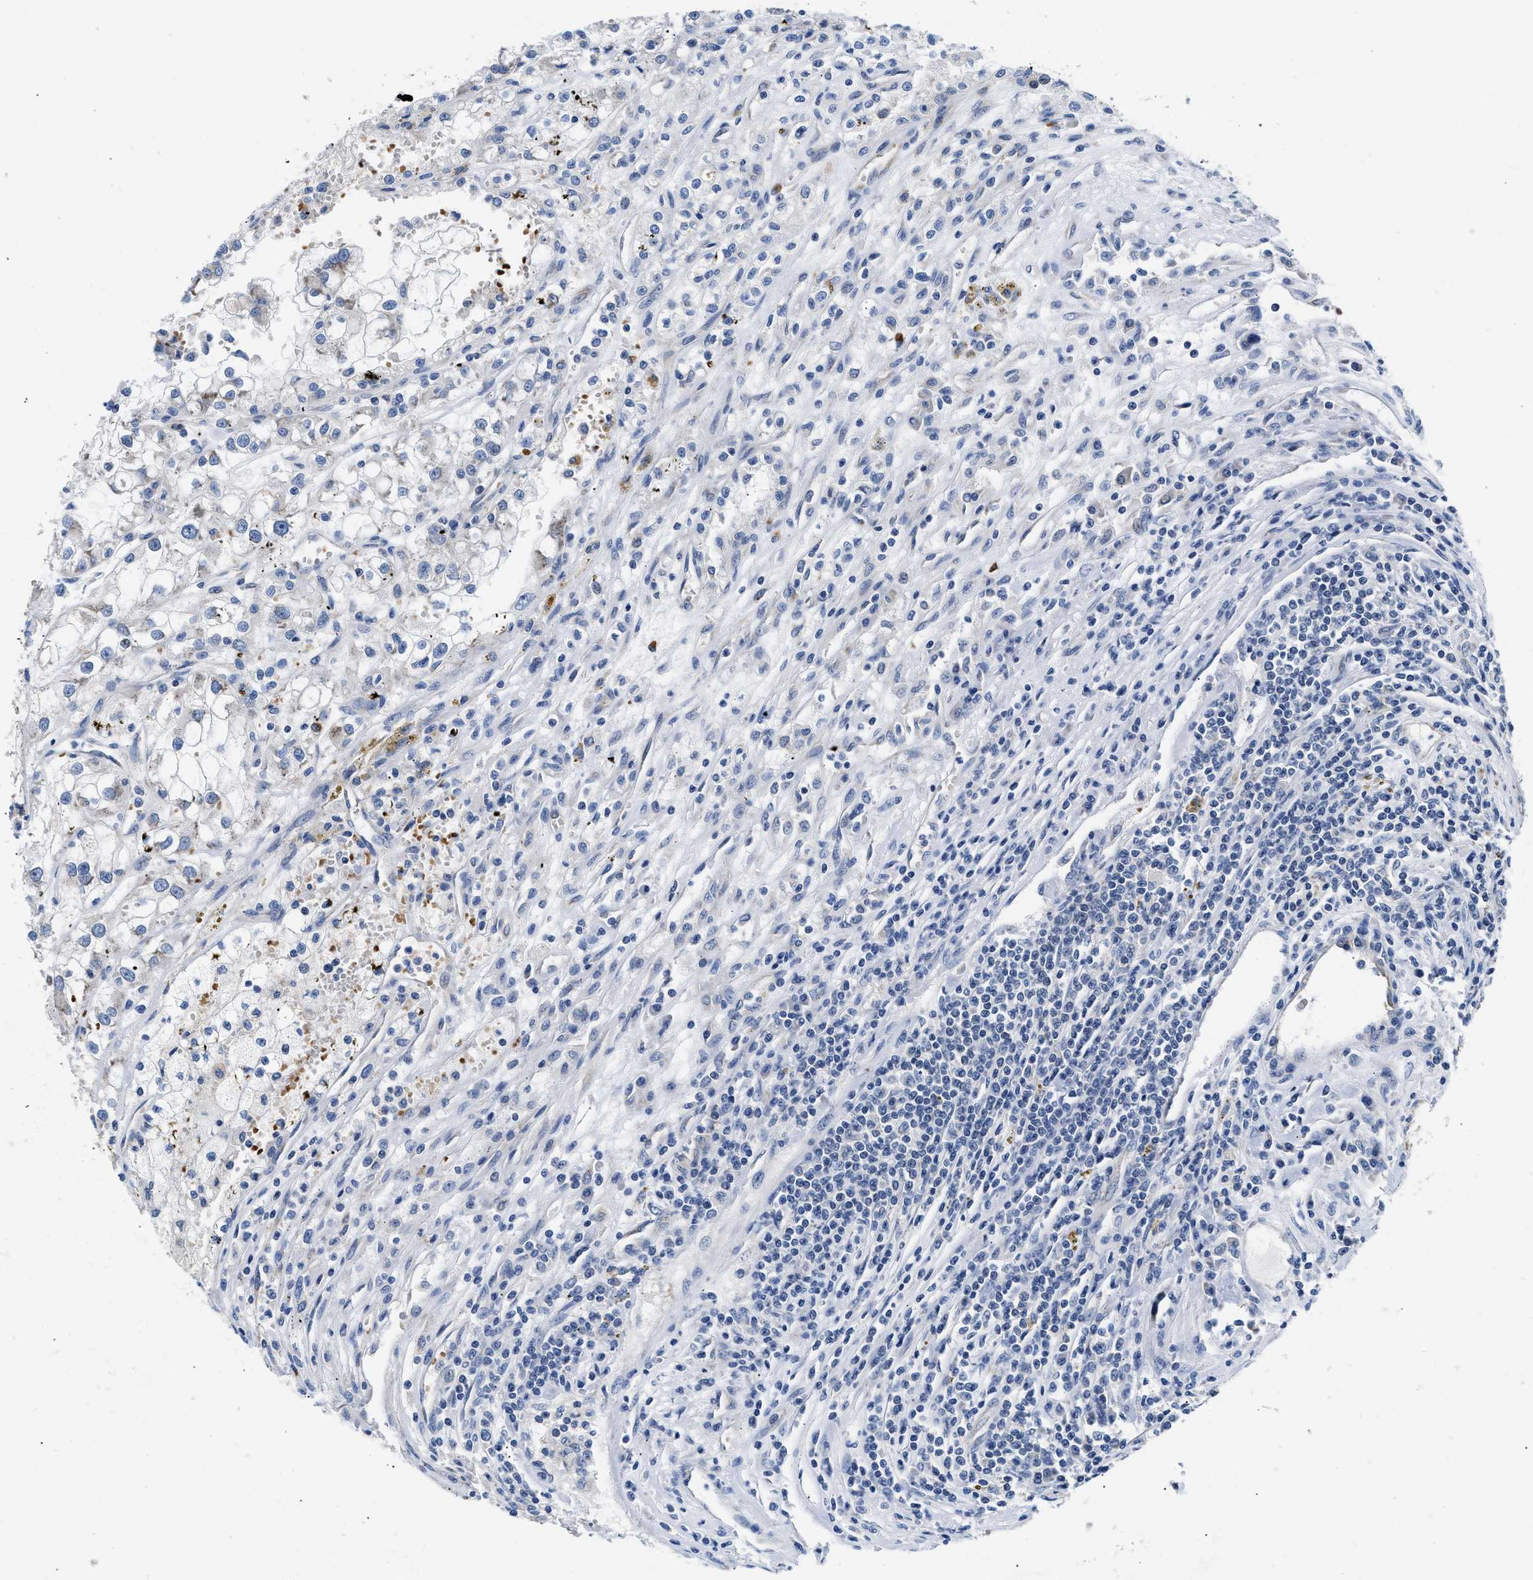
{"staining": {"intensity": "moderate", "quantity": "<25%", "location": "cytoplasmic/membranous"}, "tissue": "renal cancer", "cell_type": "Tumor cells", "image_type": "cancer", "snomed": [{"axis": "morphology", "description": "Adenocarcinoma, NOS"}, {"axis": "topography", "description": "Kidney"}], "caption": "The immunohistochemical stain shows moderate cytoplasmic/membranous staining in tumor cells of renal cancer tissue.", "gene": "RINT1", "patient": {"sex": "female", "age": 52}}